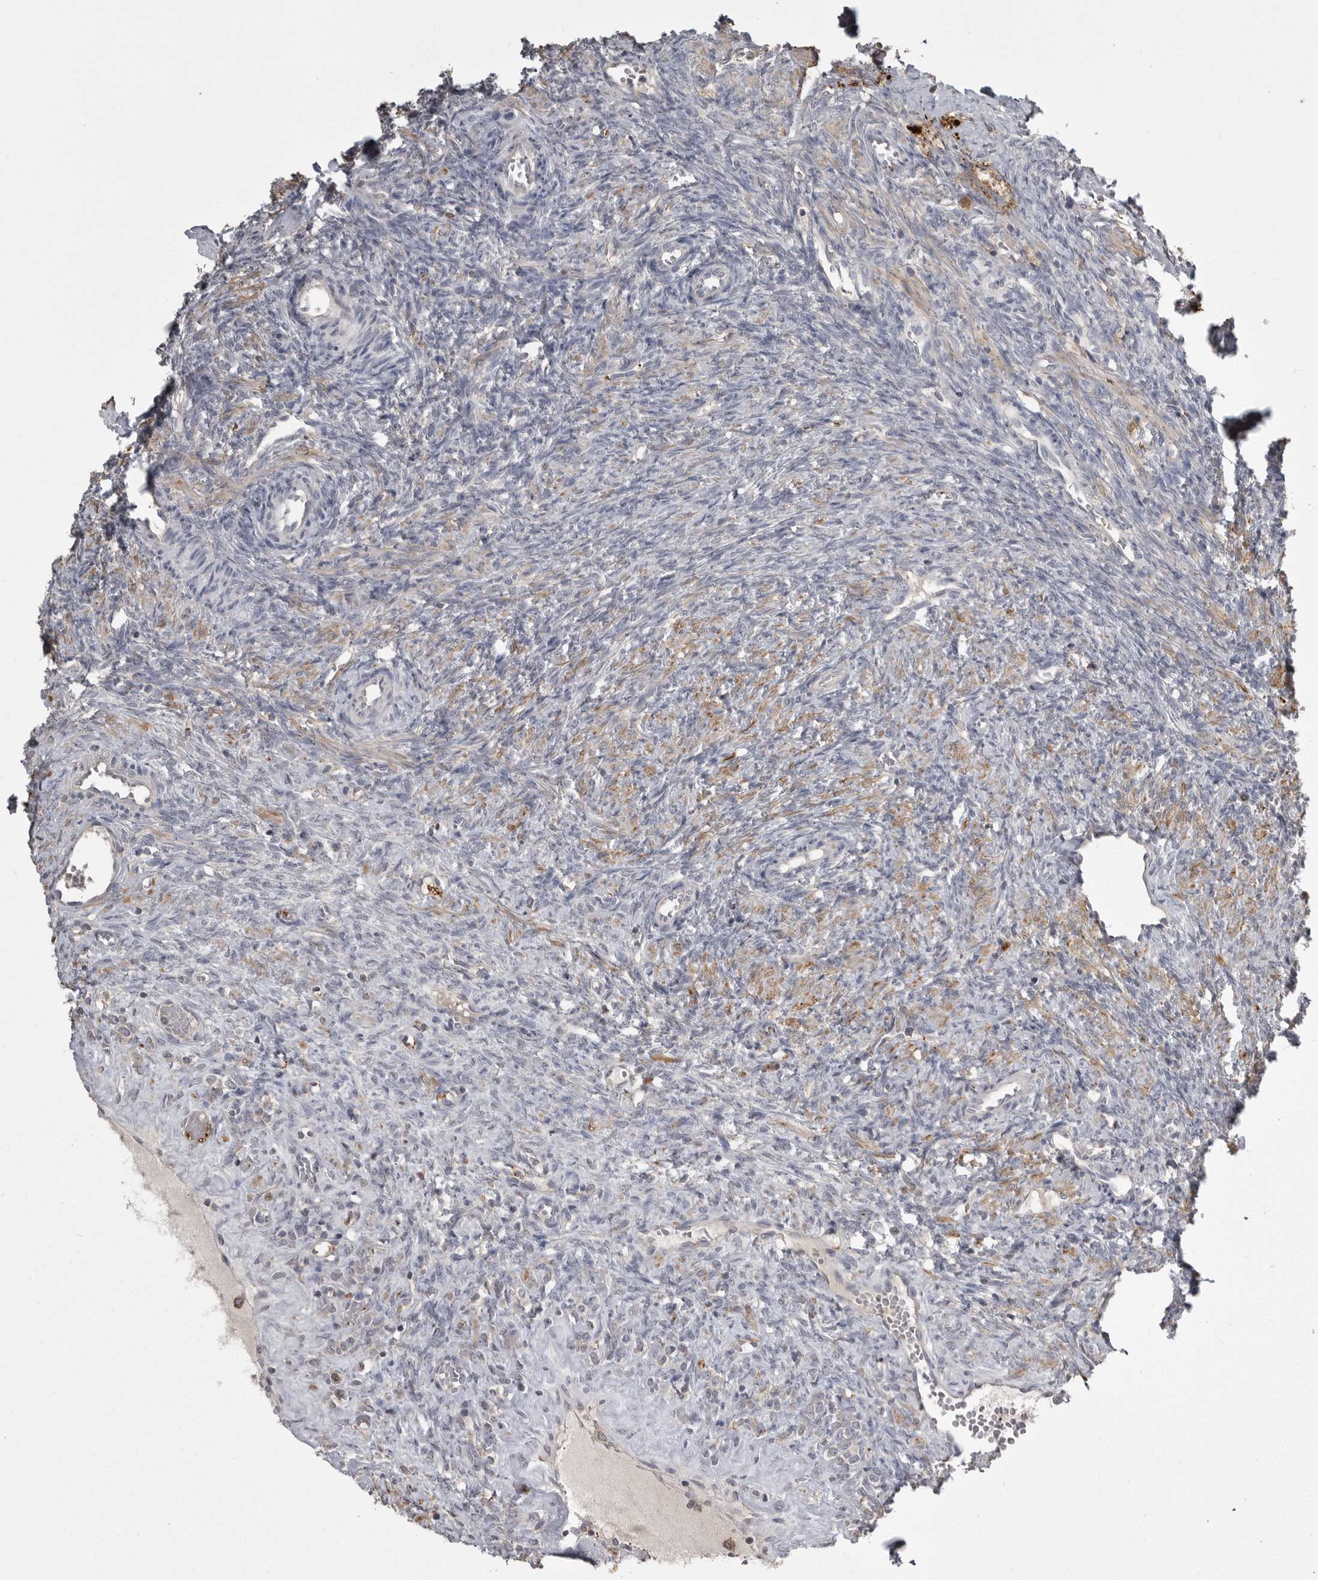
{"staining": {"intensity": "weak", "quantity": ">75%", "location": "cytoplasmic/membranous"}, "tissue": "ovary", "cell_type": "Follicle cells", "image_type": "normal", "snomed": [{"axis": "morphology", "description": "Normal tissue, NOS"}, {"axis": "topography", "description": "Ovary"}], "caption": "High-magnification brightfield microscopy of unremarkable ovary stained with DAB (brown) and counterstained with hematoxylin (blue). follicle cells exhibit weak cytoplasmic/membranous staining is appreciated in about>75% of cells.", "gene": "CMTM6", "patient": {"sex": "female", "age": 41}}